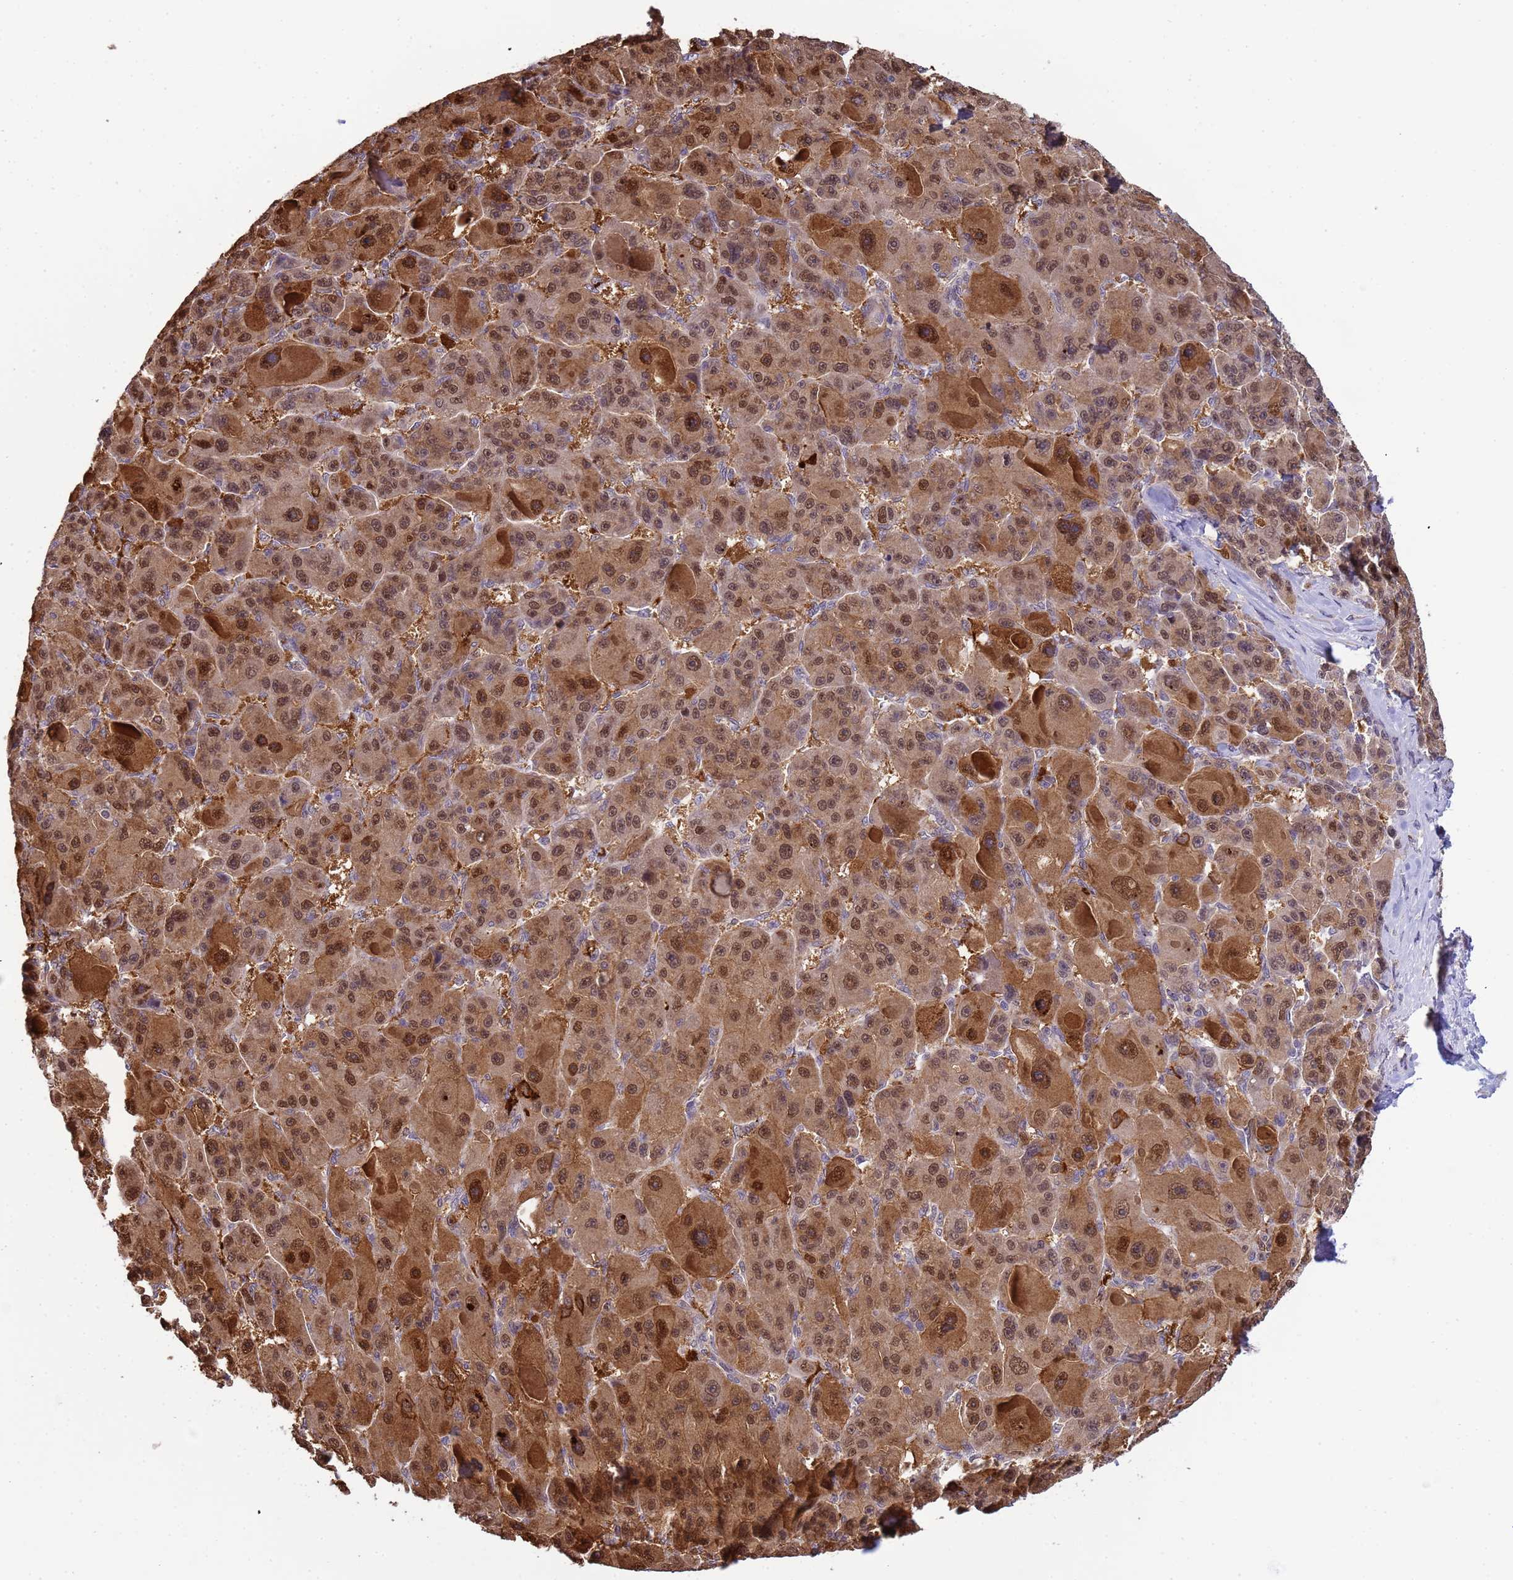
{"staining": {"intensity": "moderate", "quantity": ">75%", "location": "cytoplasmic/membranous,nuclear"}, "tissue": "liver cancer", "cell_type": "Tumor cells", "image_type": "cancer", "snomed": [{"axis": "morphology", "description": "Carcinoma, Hepatocellular, NOS"}, {"axis": "topography", "description": "Liver"}], "caption": "IHC of liver hepatocellular carcinoma displays medium levels of moderate cytoplasmic/membranous and nuclear staining in approximately >75% of tumor cells.", "gene": "ZBTB5", "patient": {"sex": "male", "age": 76}}